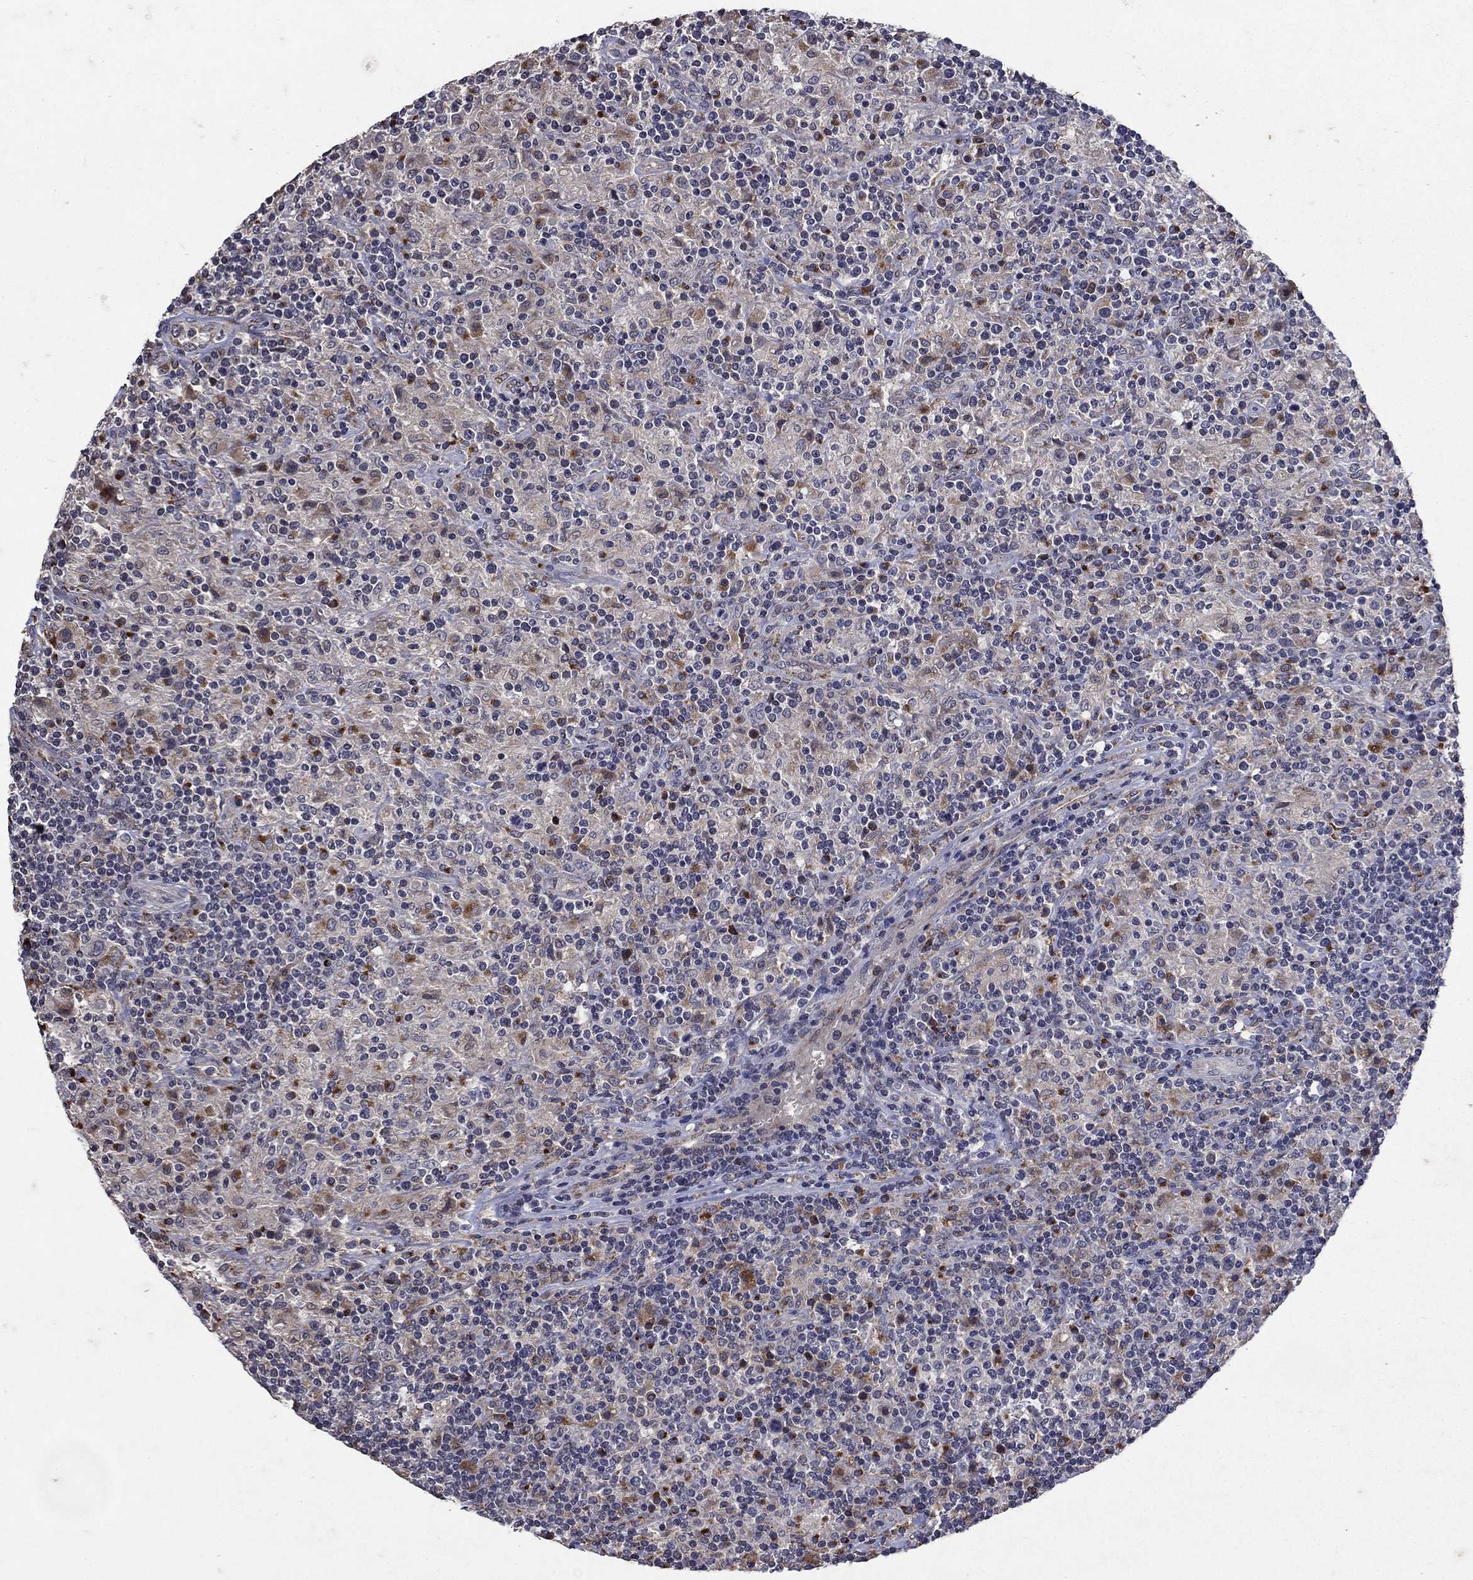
{"staining": {"intensity": "negative", "quantity": "none", "location": "none"}, "tissue": "lymphoma", "cell_type": "Tumor cells", "image_type": "cancer", "snomed": [{"axis": "morphology", "description": "Hodgkin's disease, NOS"}, {"axis": "topography", "description": "Lymph node"}], "caption": "High power microscopy micrograph of an IHC histopathology image of lymphoma, revealing no significant positivity in tumor cells. The staining was performed using DAB (3,3'-diaminobenzidine) to visualize the protein expression in brown, while the nuclei were stained in blue with hematoxylin (Magnification: 20x).", "gene": "NPC2", "patient": {"sex": "male", "age": 70}}